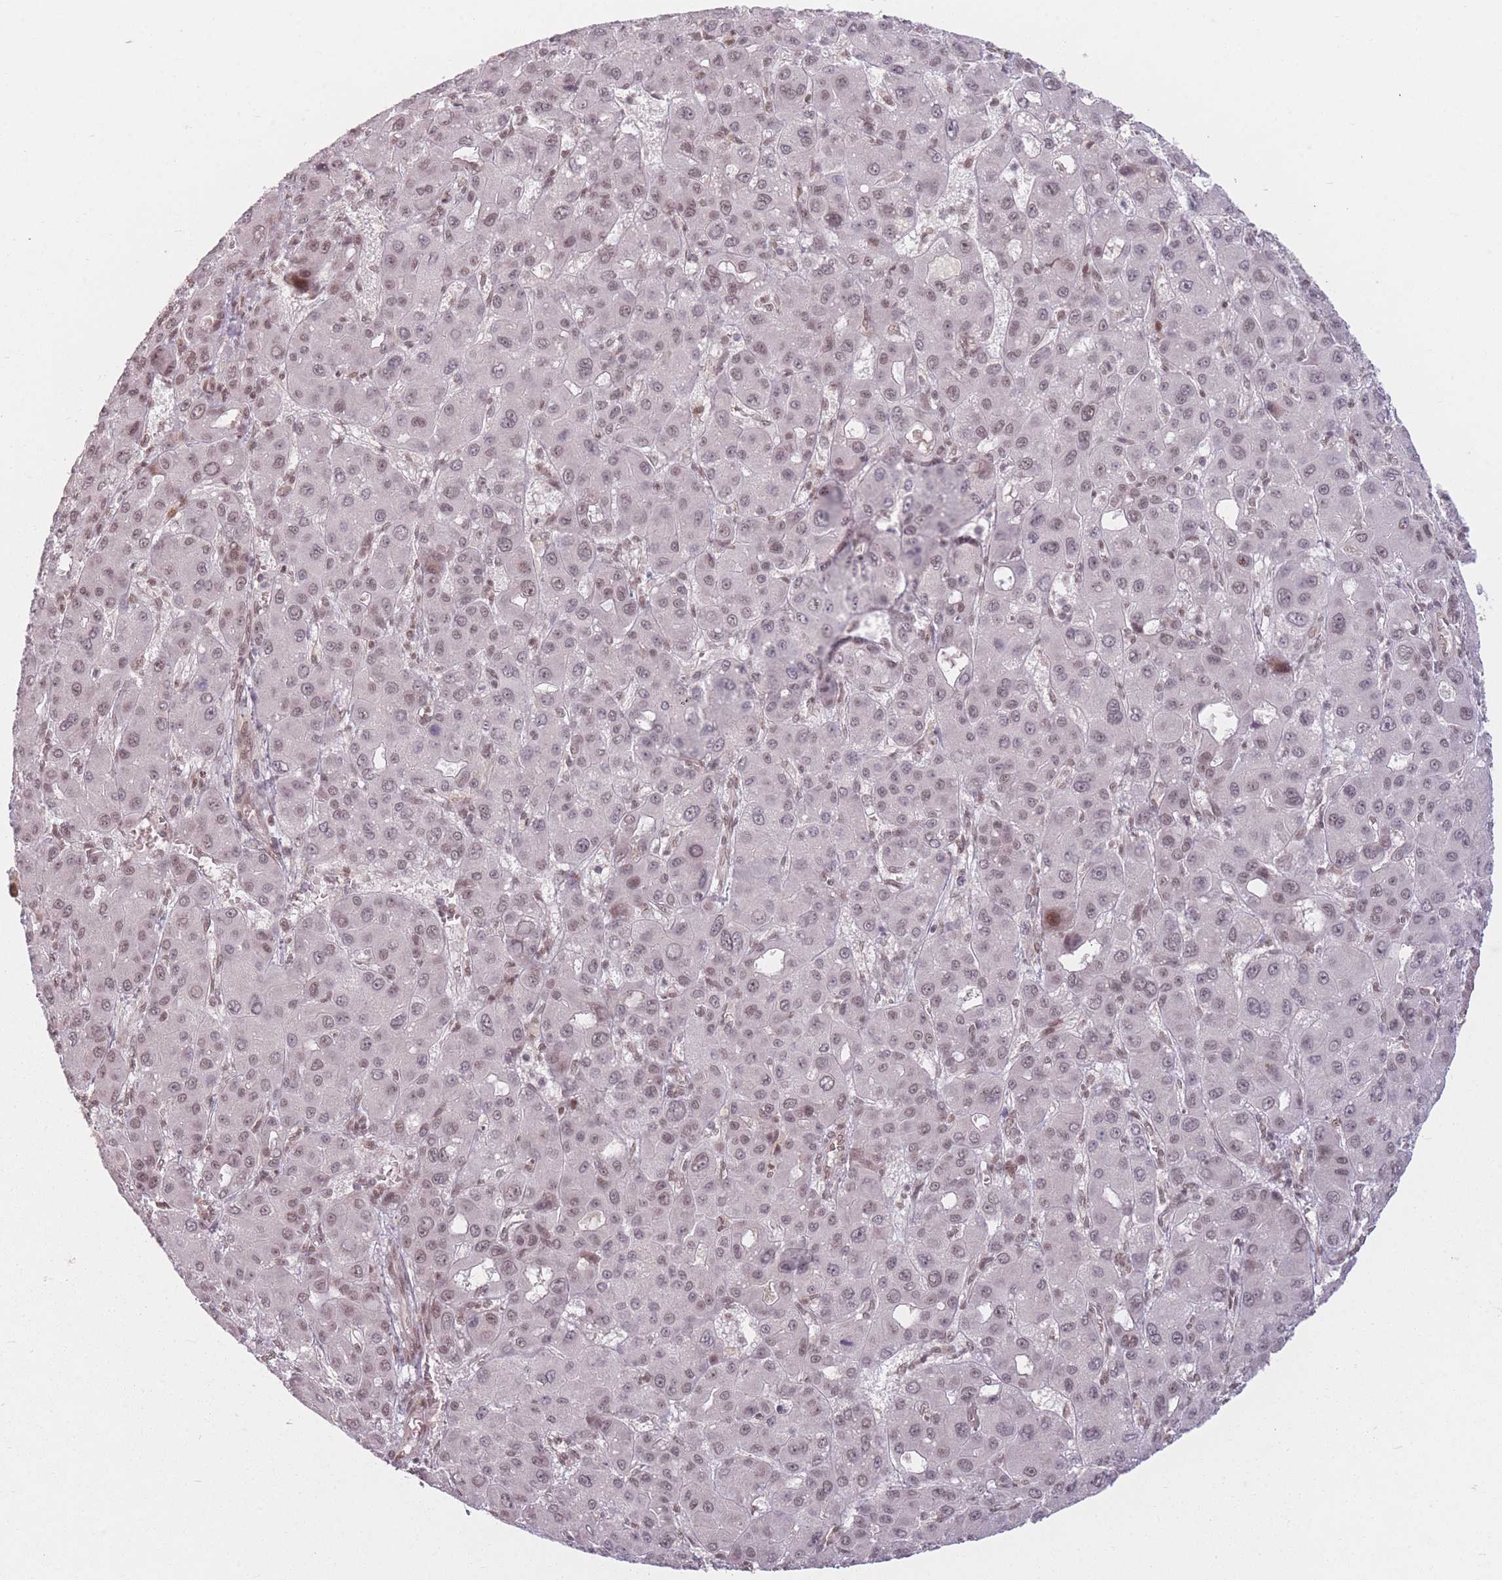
{"staining": {"intensity": "weak", "quantity": ">75%", "location": "nuclear"}, "tissue": "liver cancer", "cell_type": "Tumor cells", "image_type": "cancer", "snomed": [{"axis": "morphology", "description": "Carcinoma, Hepatocellular, NOS"}, {"axis": "topography", "description": "Liver"}], "caption": "Liver cancer stained for a protein shows weak nuclear positivity in tumor cells.", "gene": "SUPT6H", "patient": {"sex": "male", "age": 55}}